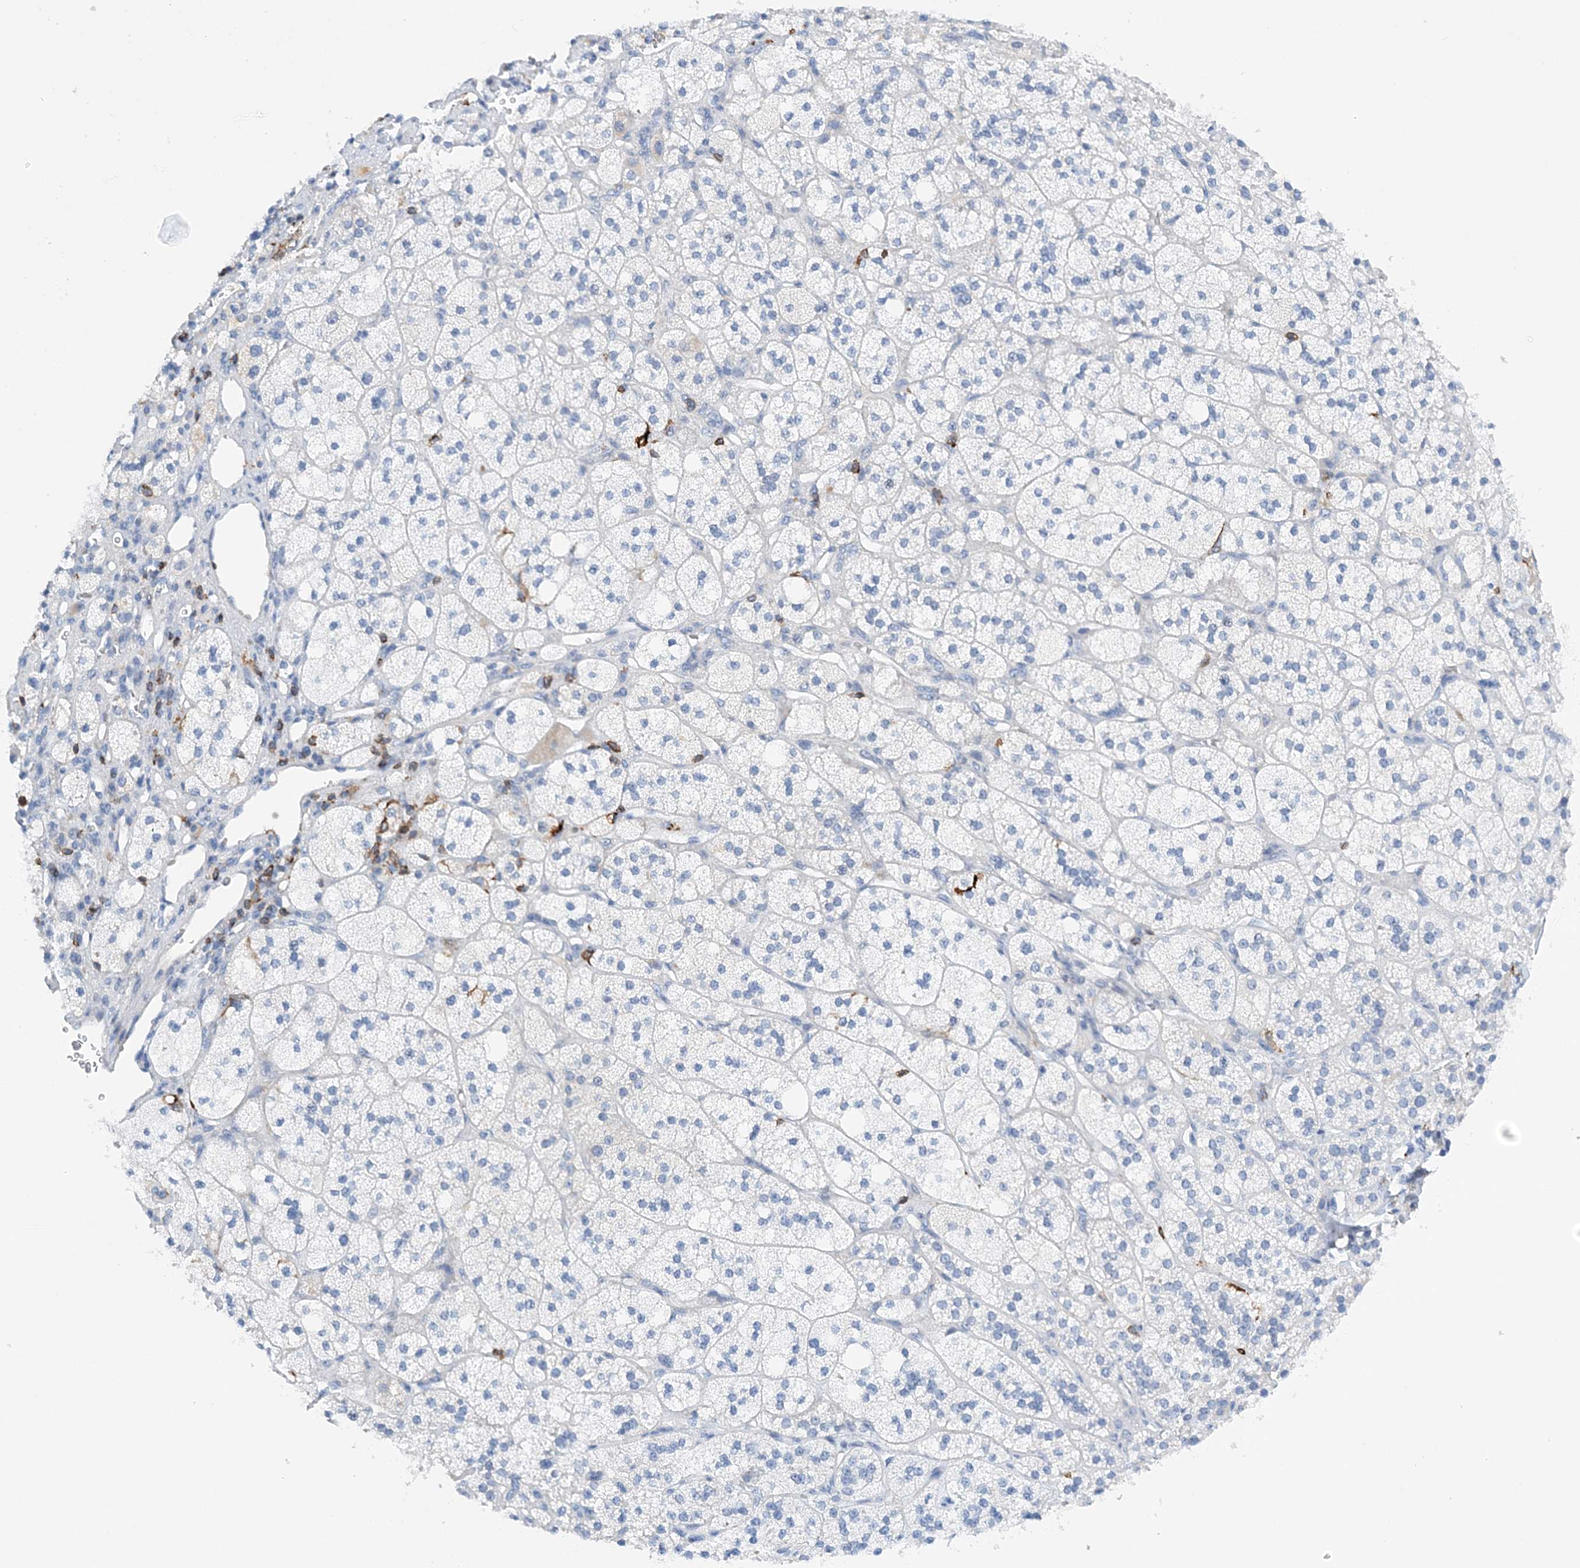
{"staining": {"intensity": "negative", "quantity": "none", "location": "none"}, "tissue": "adrenal gland", "cell_type": "Glandular cells", "image_type": "normal", "snomed": [{"axis": "morphology", "description": "Normal tissue, NOS"}, {"axis": "topography", "description": "Adrenal gland"}], "caption": "Immunohistochemistry of normal adrenal gland exhibits no expression in glandular cells.", "gene": "PRMT9", "patient": {"sex": "male", "age": 61}}